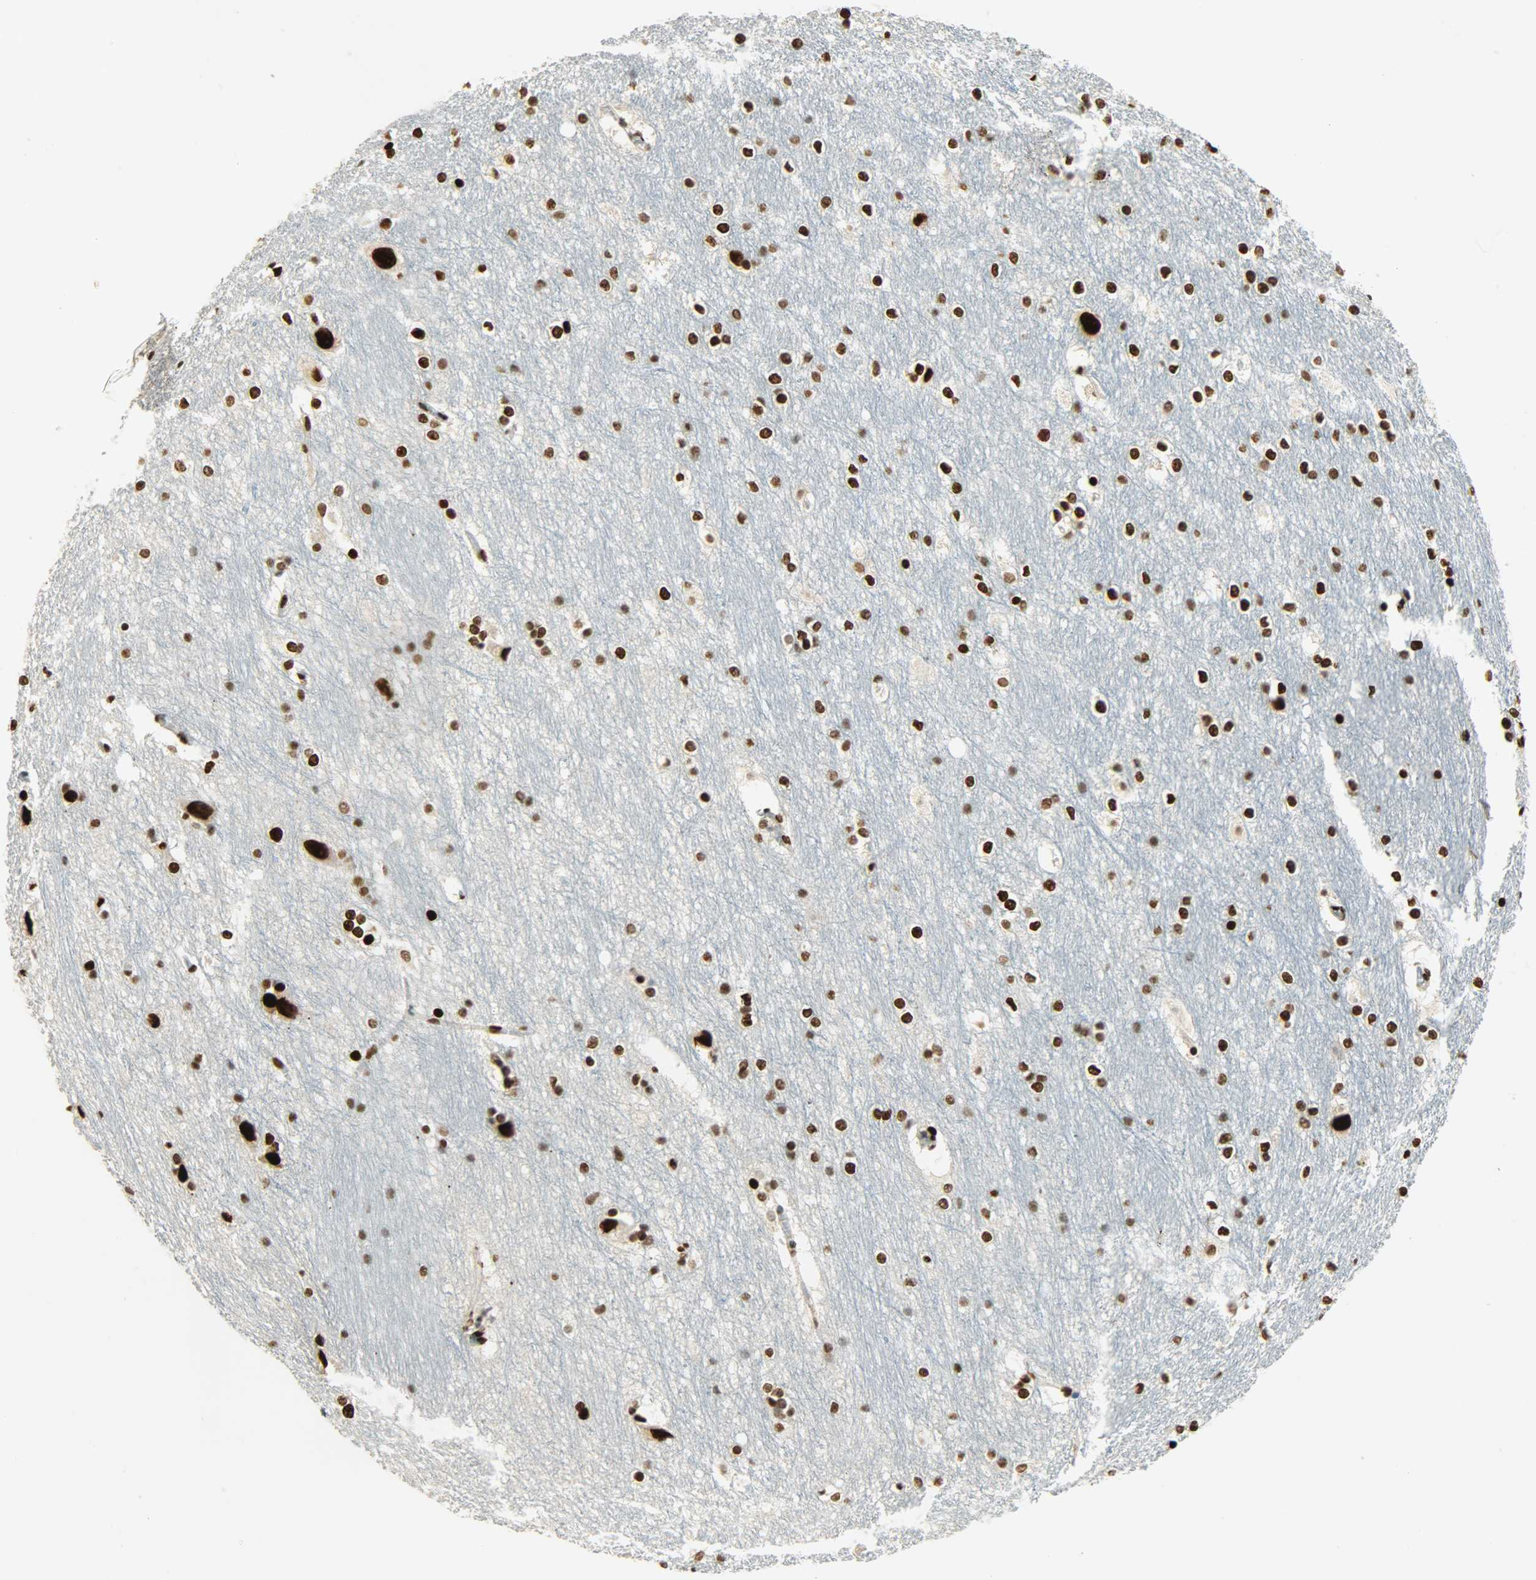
{"staining": {"intensity": "strong", "quantity": ">75%", "location": "nuclear"}, "tissue": "hippocampus", "cell_type": "Glial cells", "image_type": "normal", "snomed": [{"axis": "morphology", "description": "Normal tissue, NOS"}, {"axis": "topography", "description": "Hippocampus"}], "caption": "A brown stain highlights strong nuclear staining of a protein in glial cells of benign human hippocampus.", "gene": "MYEF2", "patient": {"sex": "female", "age": 19}}